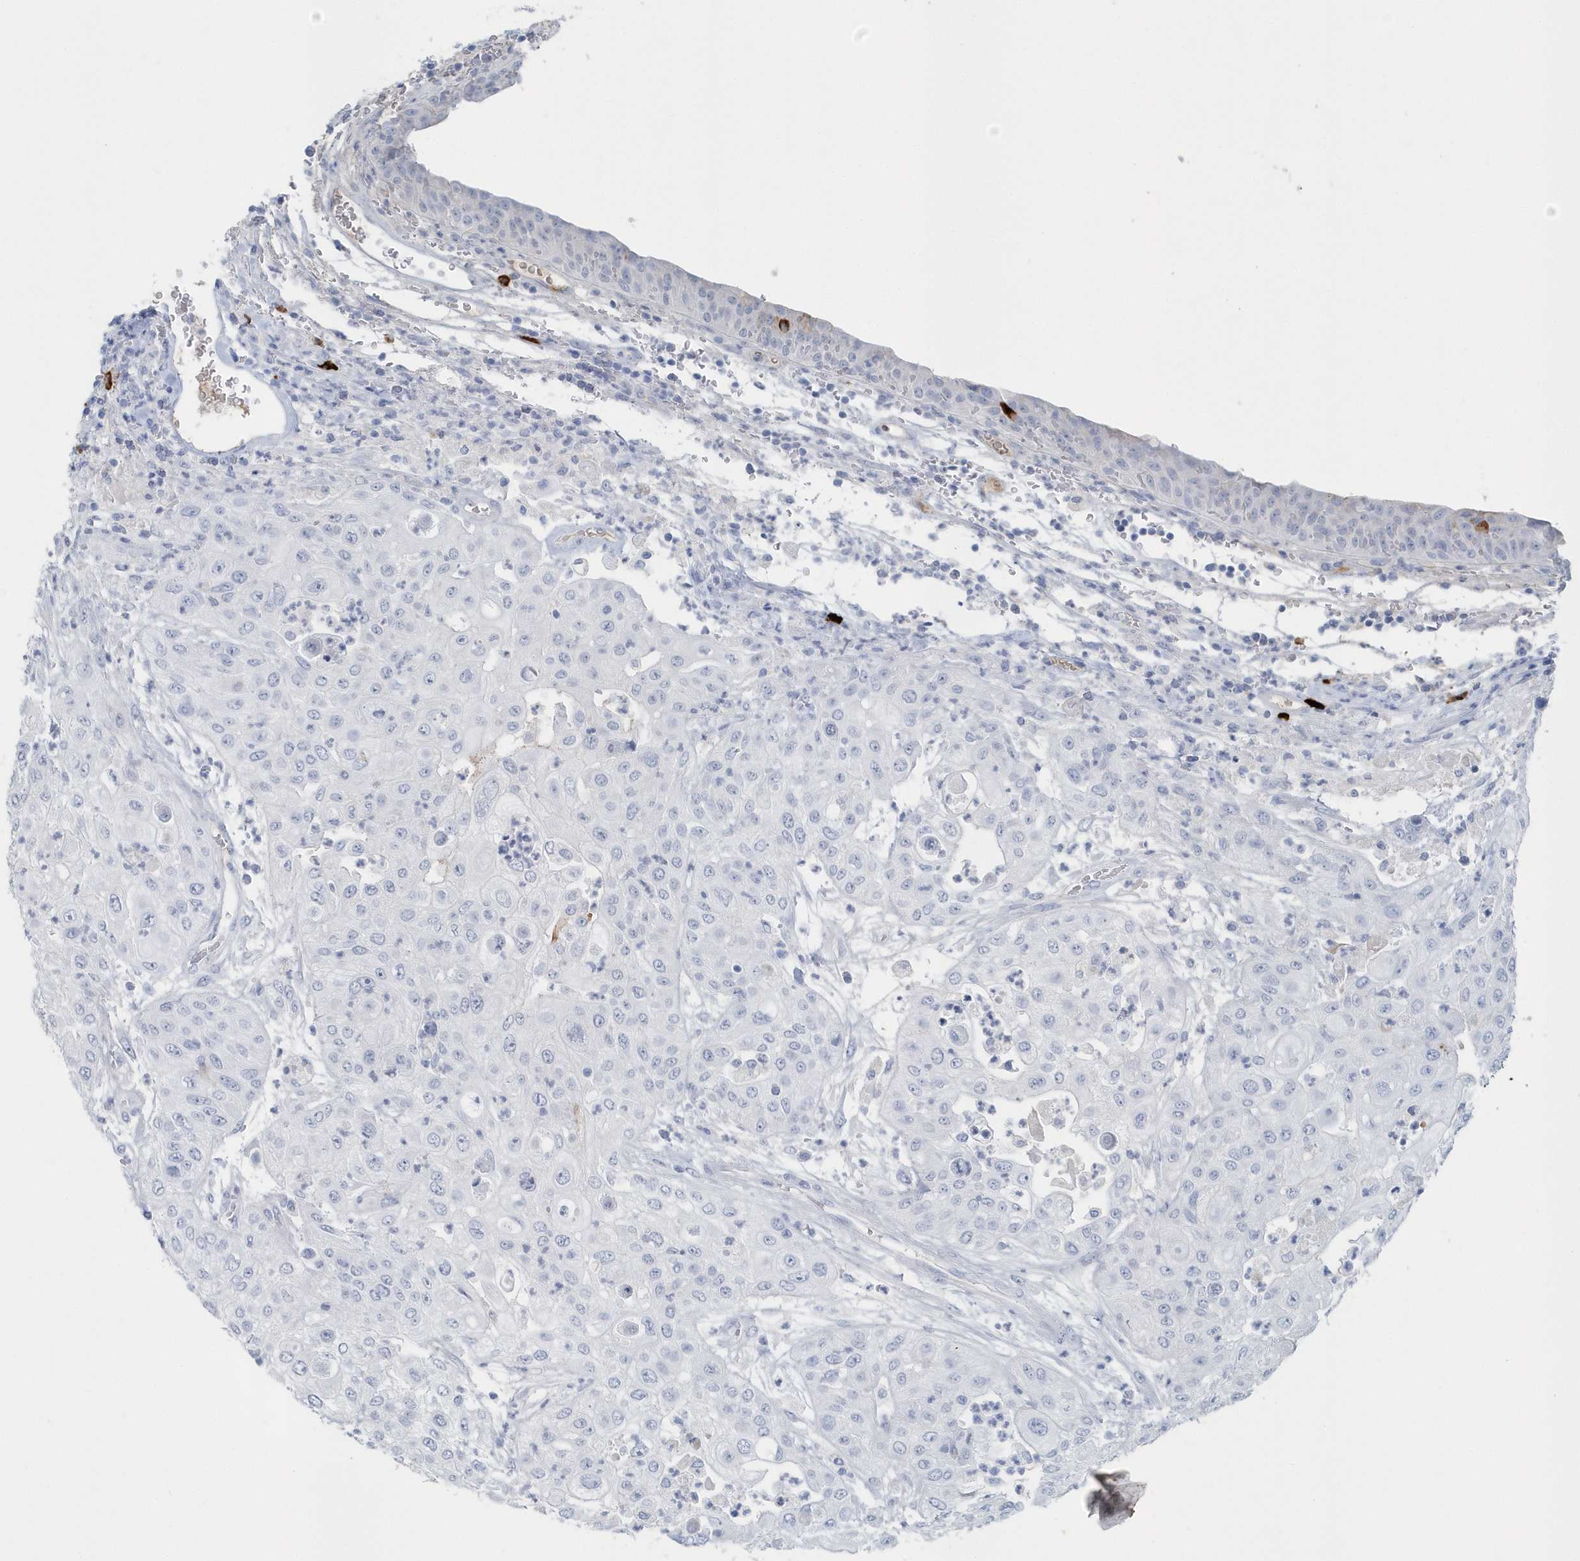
{"staining": {"intensity": "negative", "quantity": "none", "location": "none"}, "tissue": "urothelial cancer", "cell_type": "Tumor cells", "image_type": "cancer", "snomed": [{"axis": "morphology", "description": "Urothelial carcinoma, High grade"}, {"axis": "topography", "description": "Urinary bladder"}], "caption": "Urothelial cancer stained for a protein using immunohistochemistry (IHC) displays no positivity tumor cells.", "gene": "JCHAIN", "patient": {"sex": "female", "age": 79}}